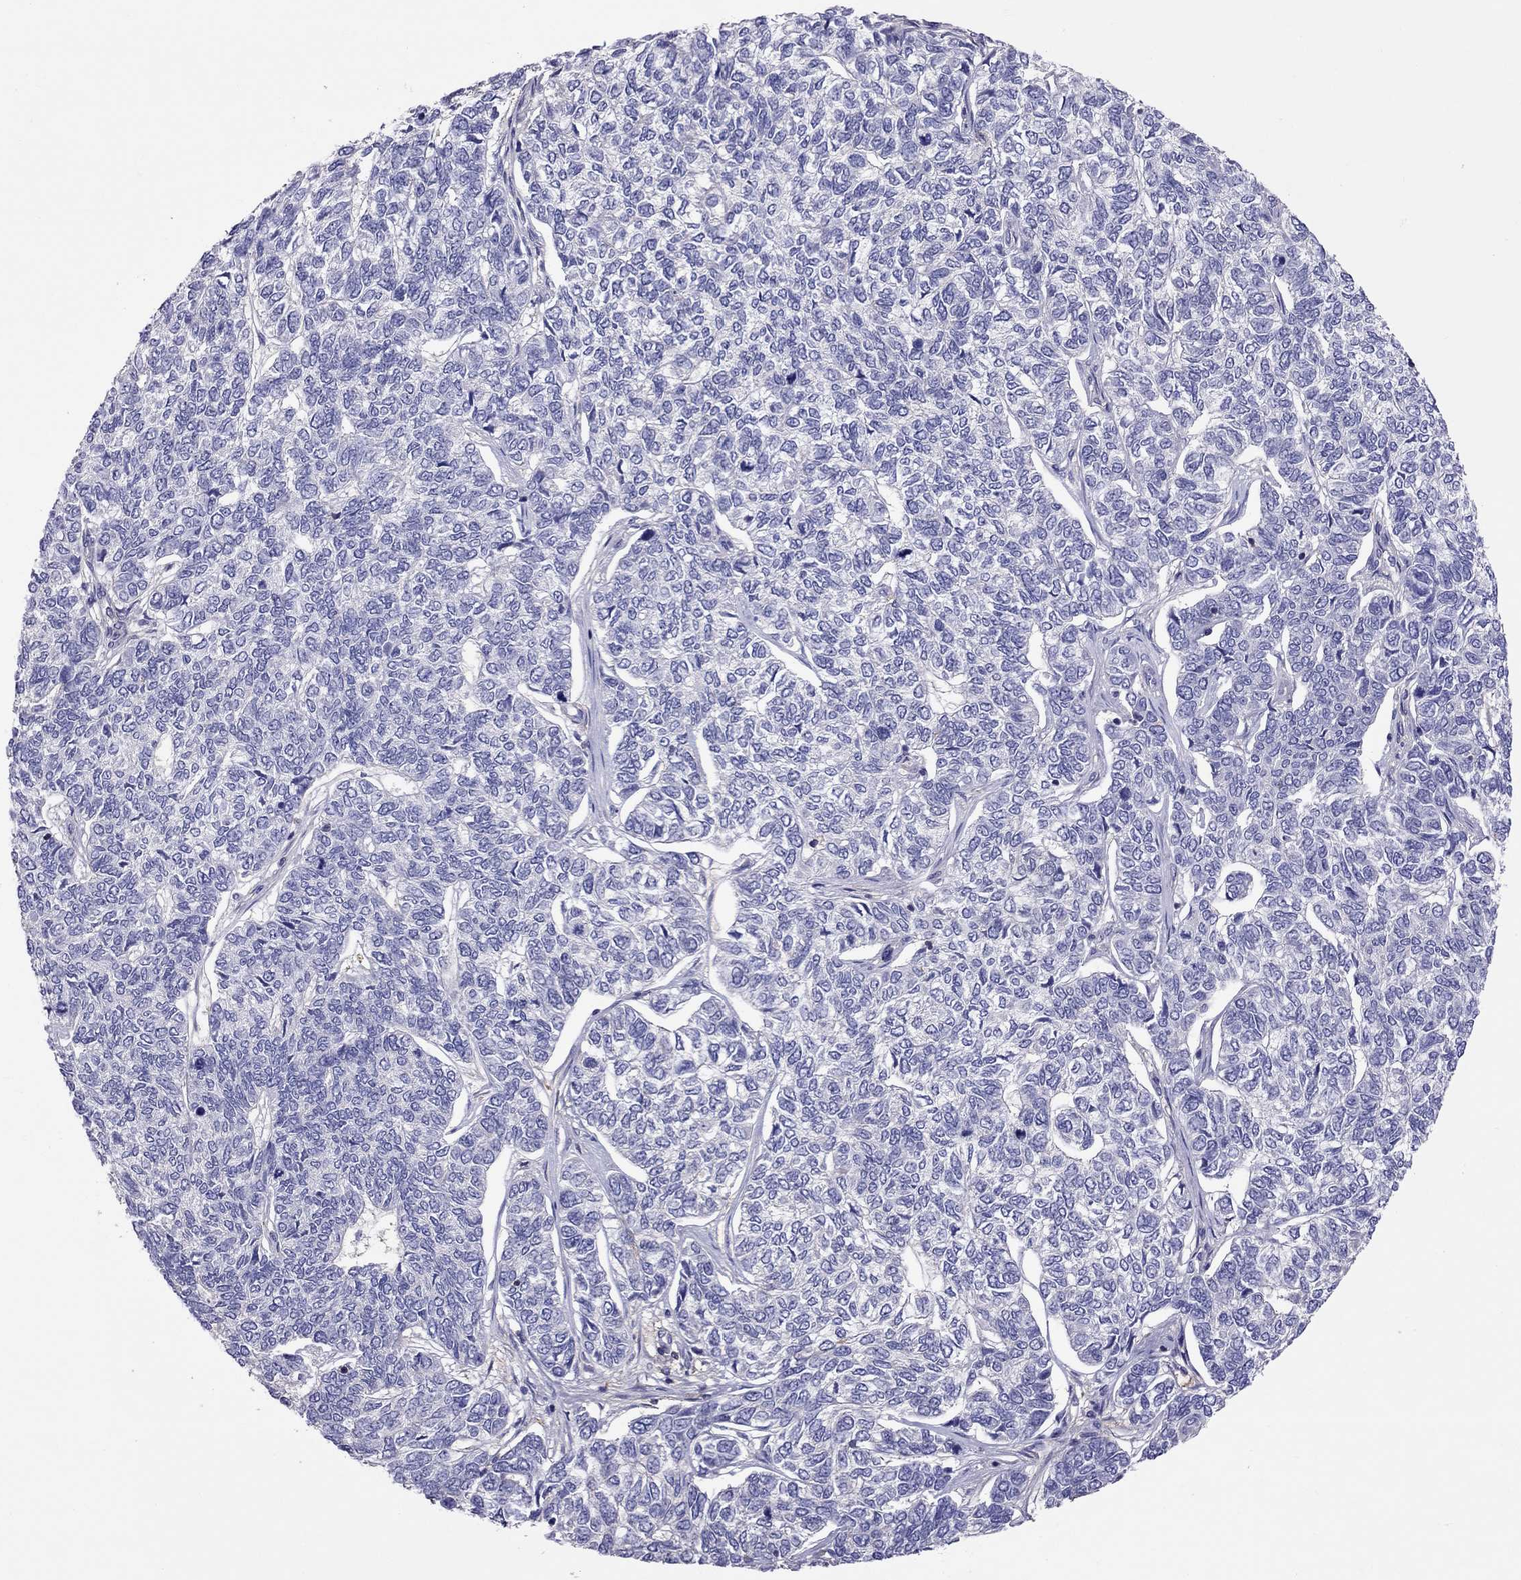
{"staining": {"intensity": "negative", "quantity": "none", "location": "none"}, "tissue": "skin cancer", "cell_type": "Tumor cells", "image_type": "cancer", "snomed": [{"axis": "morphology", "description": "Basal cell carcinoma"}, {"axis": "topography", "description": "Skin"}], "caption": "An image of skin cancer (basal cell carcinoma) stained for a protein shows no brown staining in tumor cells.", "gene": "TEX22", "patient": {"sex": "female", "age": 65}}